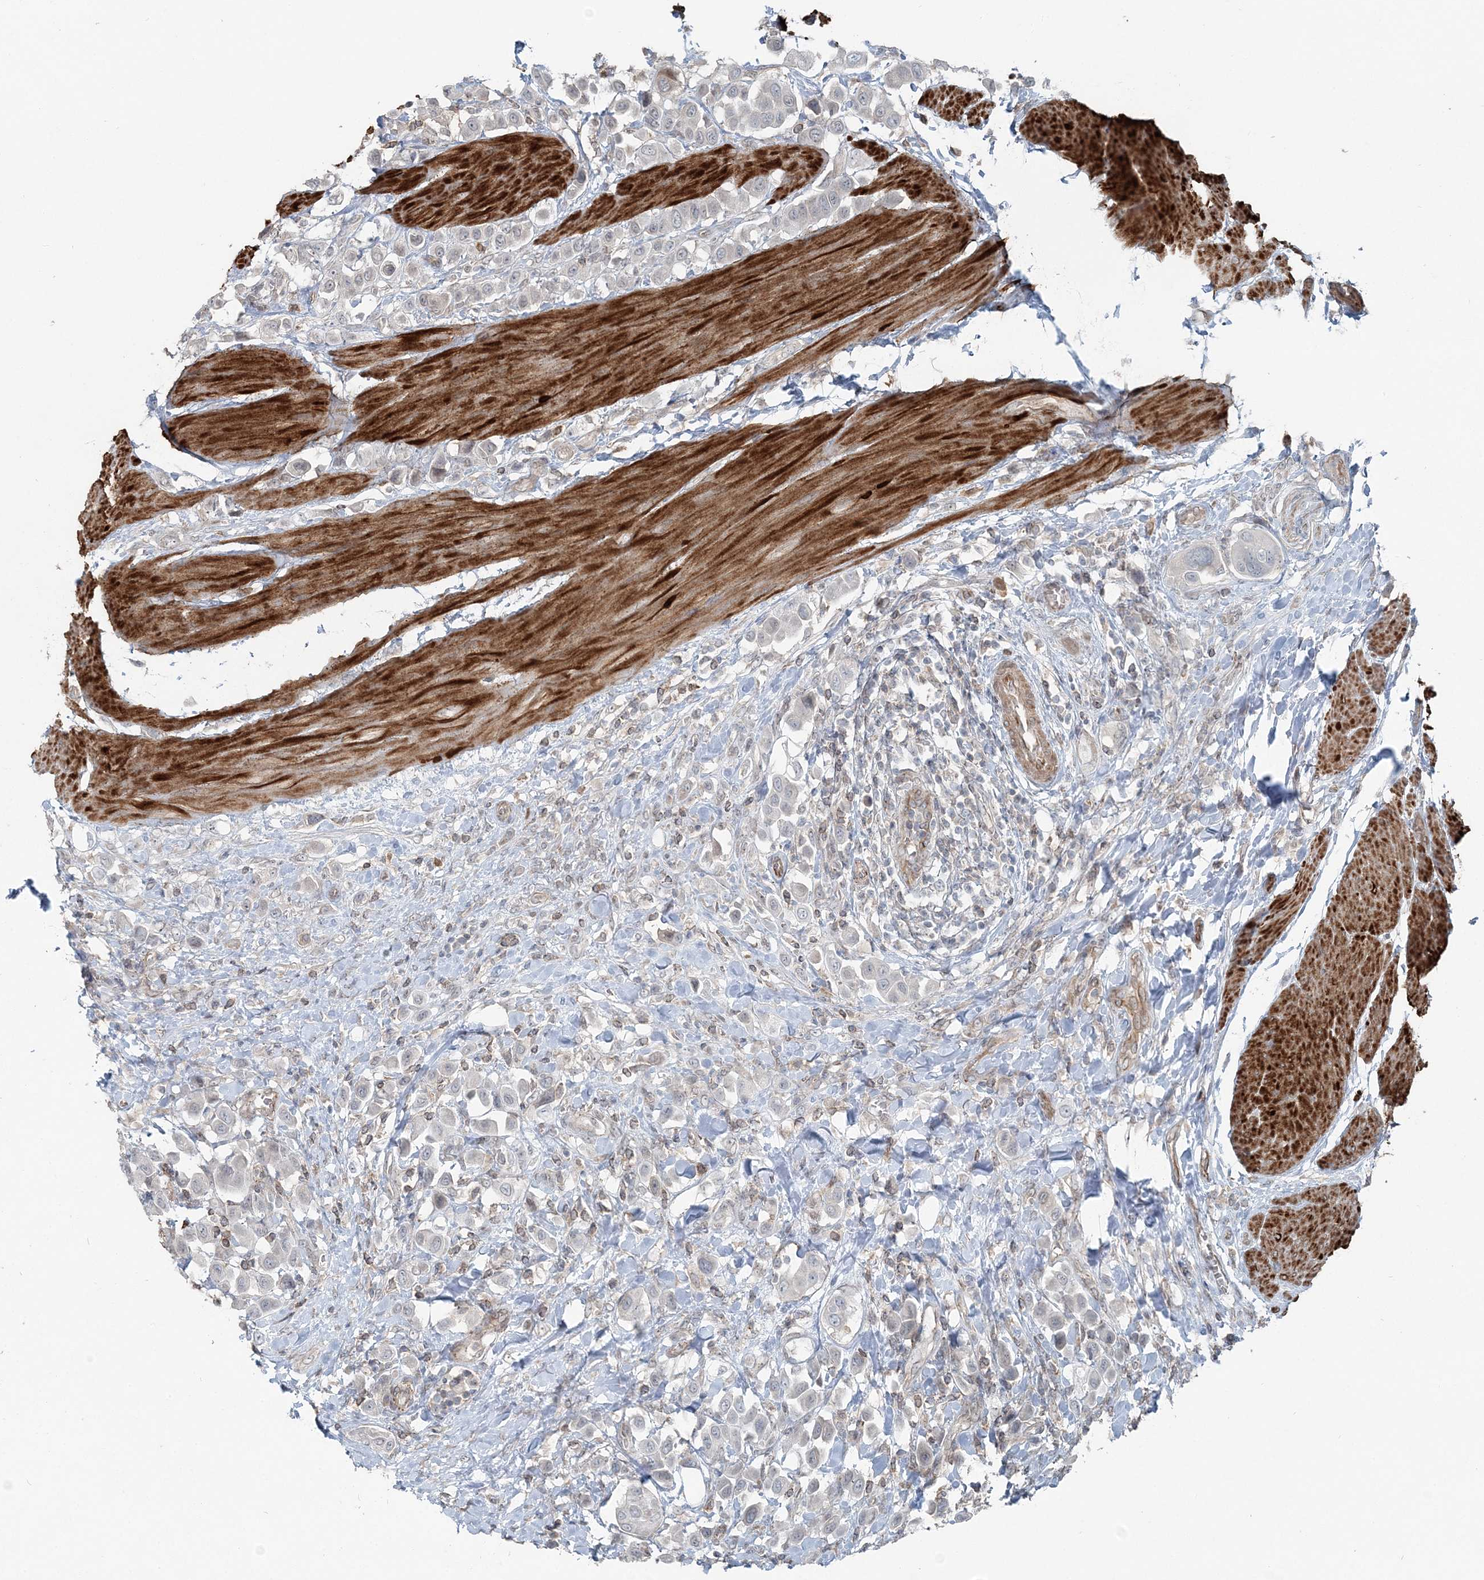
{"staining": {"intensity": "negative", "quantity": "none", "location": "none"}, "tissue": "urothelial cancer", "cell_type": "Tumor cells", "image_type": "cancer", "snomed": [{"axis": "morphology", "description": "Urothelial carcinoma, High grade"}, {"axis": "topography", "description": "Urinary bladder"}], "caption": "Tumor cells show no significant positivity in urothelial cancer.", "gene": "FBXL17", "patient": {"sex": "male", "age": 50}}